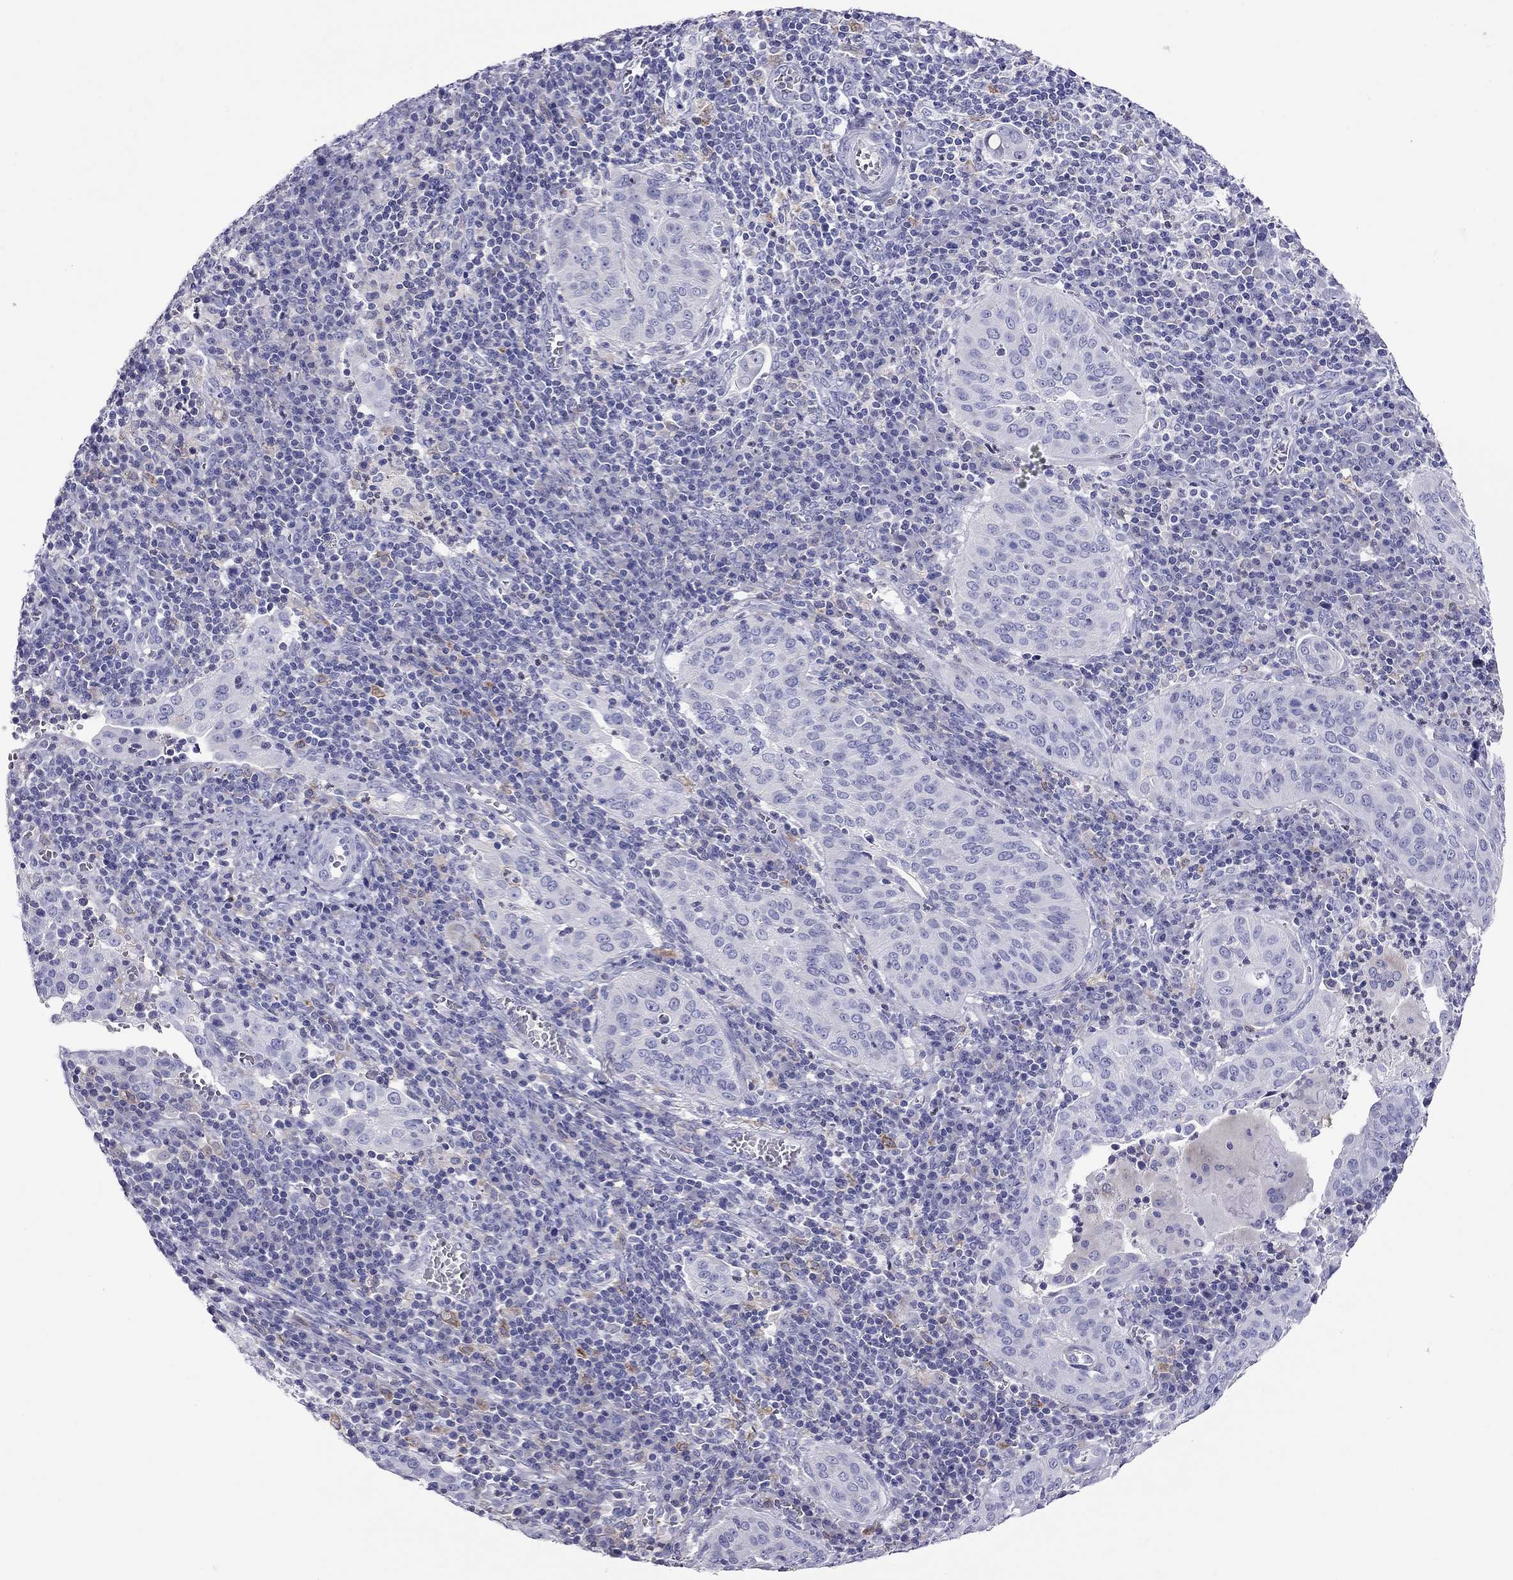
{"staining": {"intensity": "negative", "quantity": "none", "location": "none"}, "tissue": "cervical cancer", "cell_type": "Tumor cells", "image_type": "cancer", "snomed": [{"axis": "morphology", "description": "Squamous cell carcinoma, NOS"}, {"axis": "topography", "description": "Cervix"}], "caption": "This is an immunohistochemistry histopathology image of human cervical cancer. There is no staining in tumor cells.", "gene": "SLC46A2", "patient": {"sex": "female", "age": 39}}